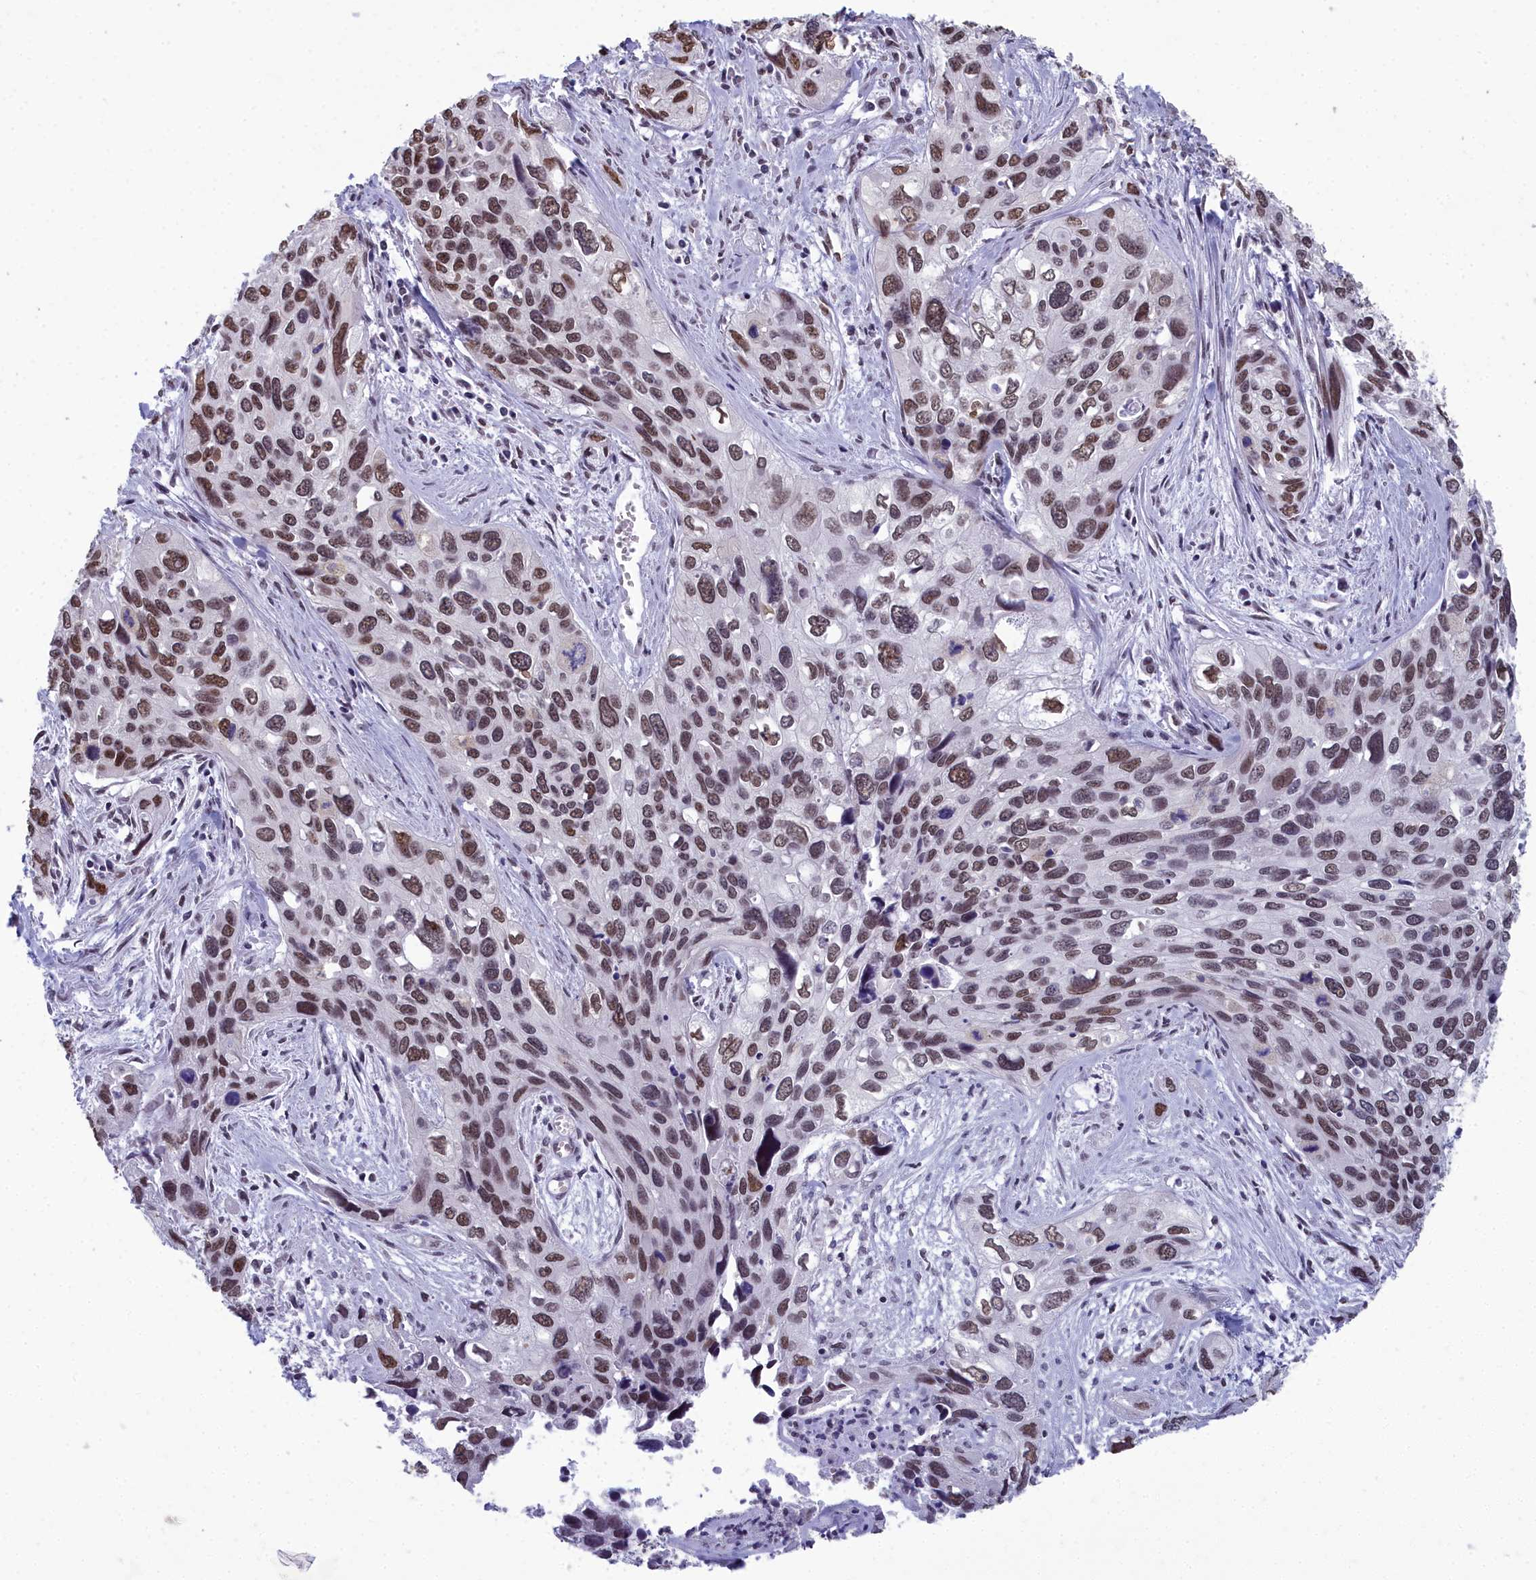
{"staining": {"intensity": "moderate", "quantity": ">75%", "location": "nuclear"}, "tissue": "cervical cancer", "cell_type": "Tumor cells", "image_type": "cancer", "snomed": [{"axis": "morphology", "description": "Squamous cell carcinoma, NOS"}, {"axis": "topography", "description": "Cervix"}], "caption": "Cervical squamous cell carcinoma tissue displays moderate nuclear staining in about >75% of tumor cells The staining is performed using DAB brown chromogen to label protein expression. The nuclei are counter-stained blue using hematoxylin.", "gene": "CCDC97", "patient": {"sex": "female", "age": 55}}